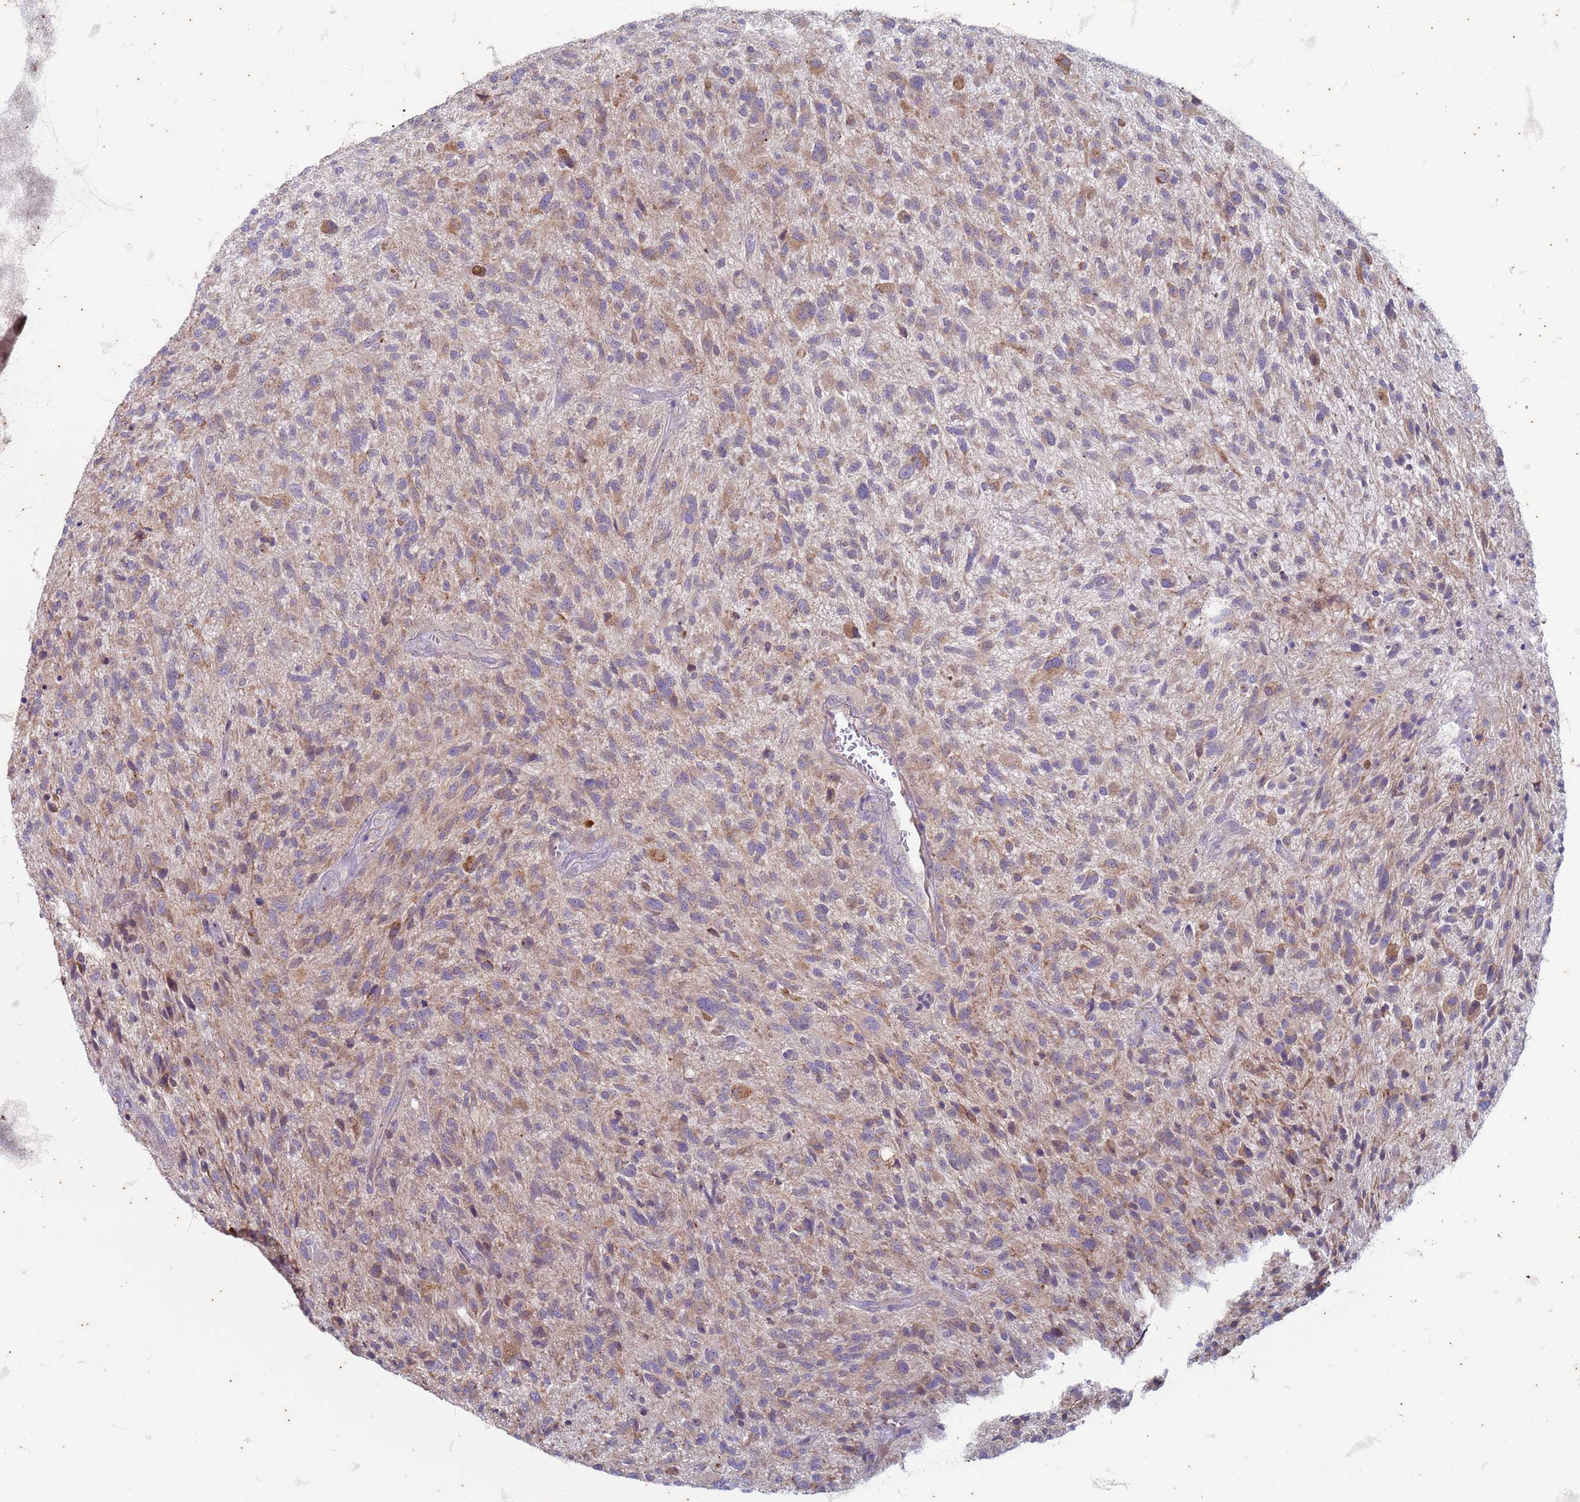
{"staining": {"intensity": "moderate", "quantity": "<25%", "location": "cytoplasmic/membranous"}, "tissue": "glioma", "cell_type": "Tumor cells", "image_type": "cancer", "snomed": [{"axis": "morphology", "description": "Glioma, malignant, High grade"}, {"axis": "topography", "description": "Brain"}], "caption": "IHC (DAB) staining of glioma reveals moderate cytoplasmic/membranous protein staining in about <25% of tumor cells.", "gene": "SUCO", "patient": {"sex": "male", "age": 47}}